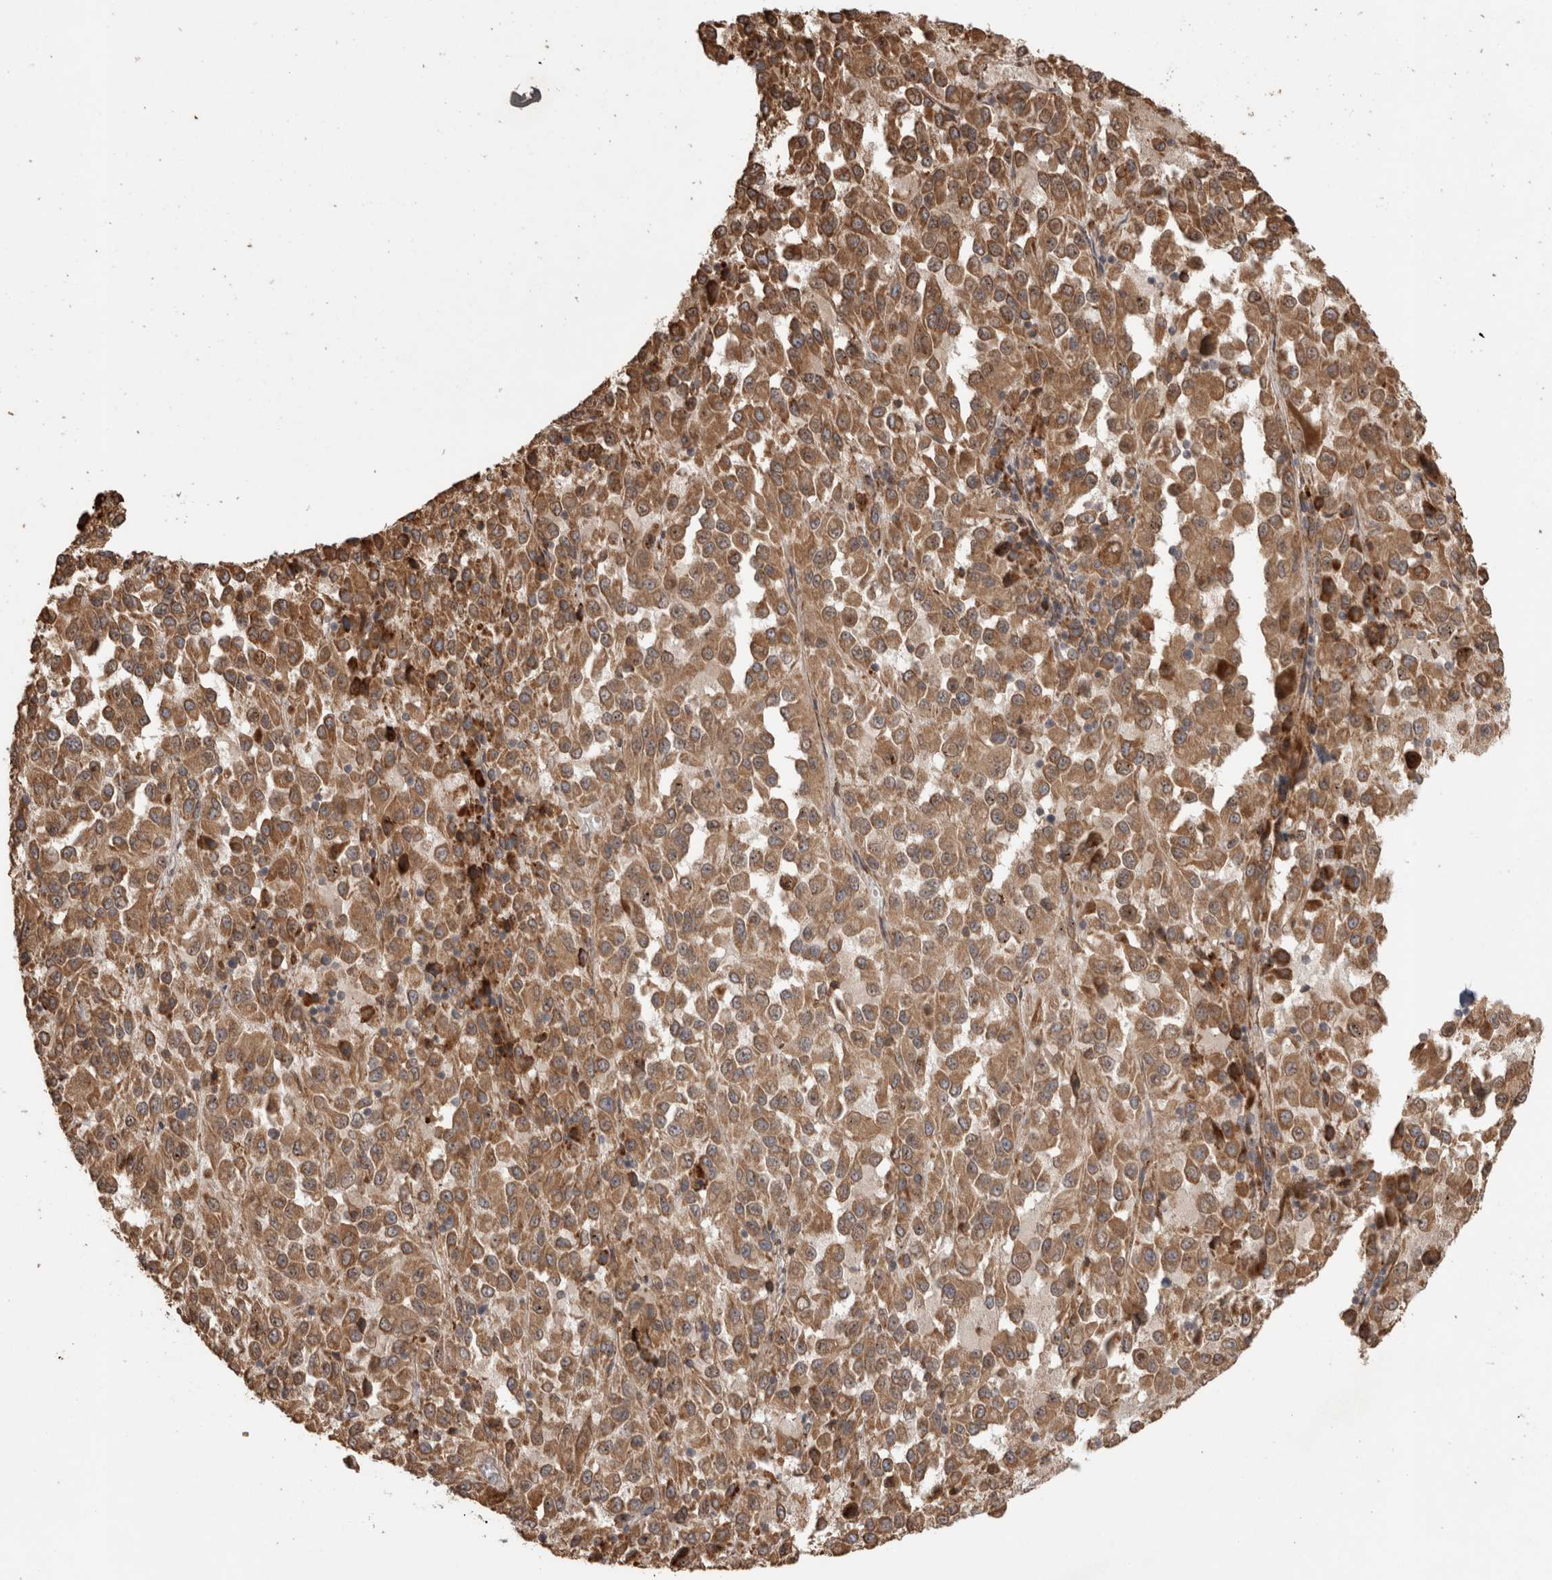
{"staining": {"intensity": "moderate", "quantity": ">75%", "location": "cytoplasmic/membranous"}, "tissue": "melanoma", "cell_type": "Tumor cells", "image_type": "cancer", "snomed": [{"axis": "morphology", "description": "Malignant melanoma, Metastatic site"}, {"axis": "topography", "description": "Lung"}], "caption": "Human melanoma stained with a brown dye displays moderate cytoplasmic/membranous positive expression in about >75% of tumor cells.", "gene": "TBCE", "patient": {"sex": "male", "age": 64}}